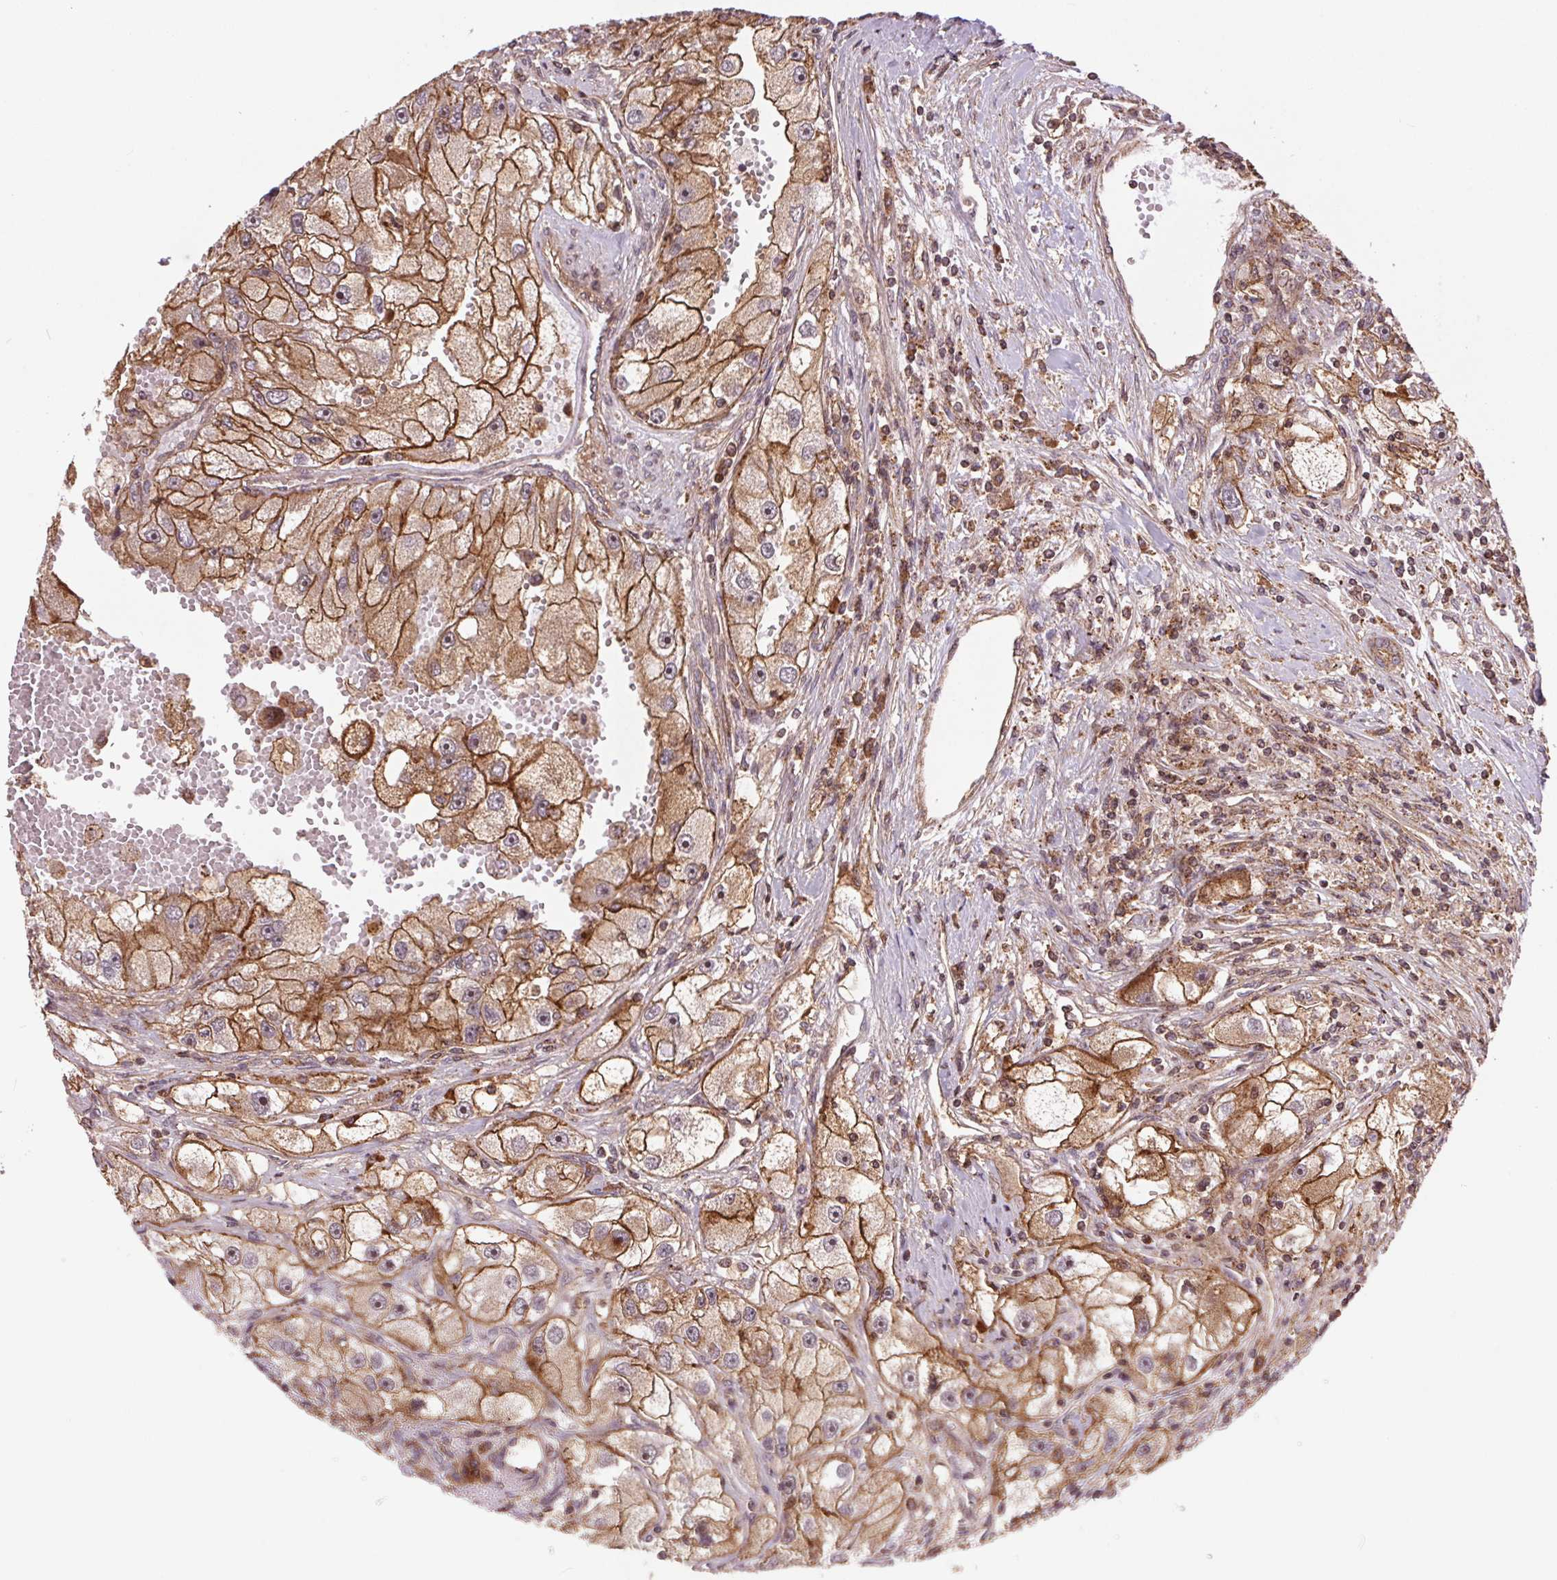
{"staining": {"intensity": "strong", "quantity": ">75%", "location": "cytoplasmic/membranous"}, "tissue": "renal cancer", "cell_type": "Tumor cells", "image_type": "cancer", "snomed": [{"axis": "morphology", "description": "Adenocarcinoma, NOS"}, {"axis": "topography", "description": "Kidney"}], "caption": "This histopathology image reveals renal cancer stained with immunohistochemistry (IHC) to label a protein in brown. The cytoplasmic/membranous of tumor cells show strong positivity for the protein. Nuclei are counter-stained blue.", "gene": "CHMP4B", "patient": {"sex": "male", "age": 63}}